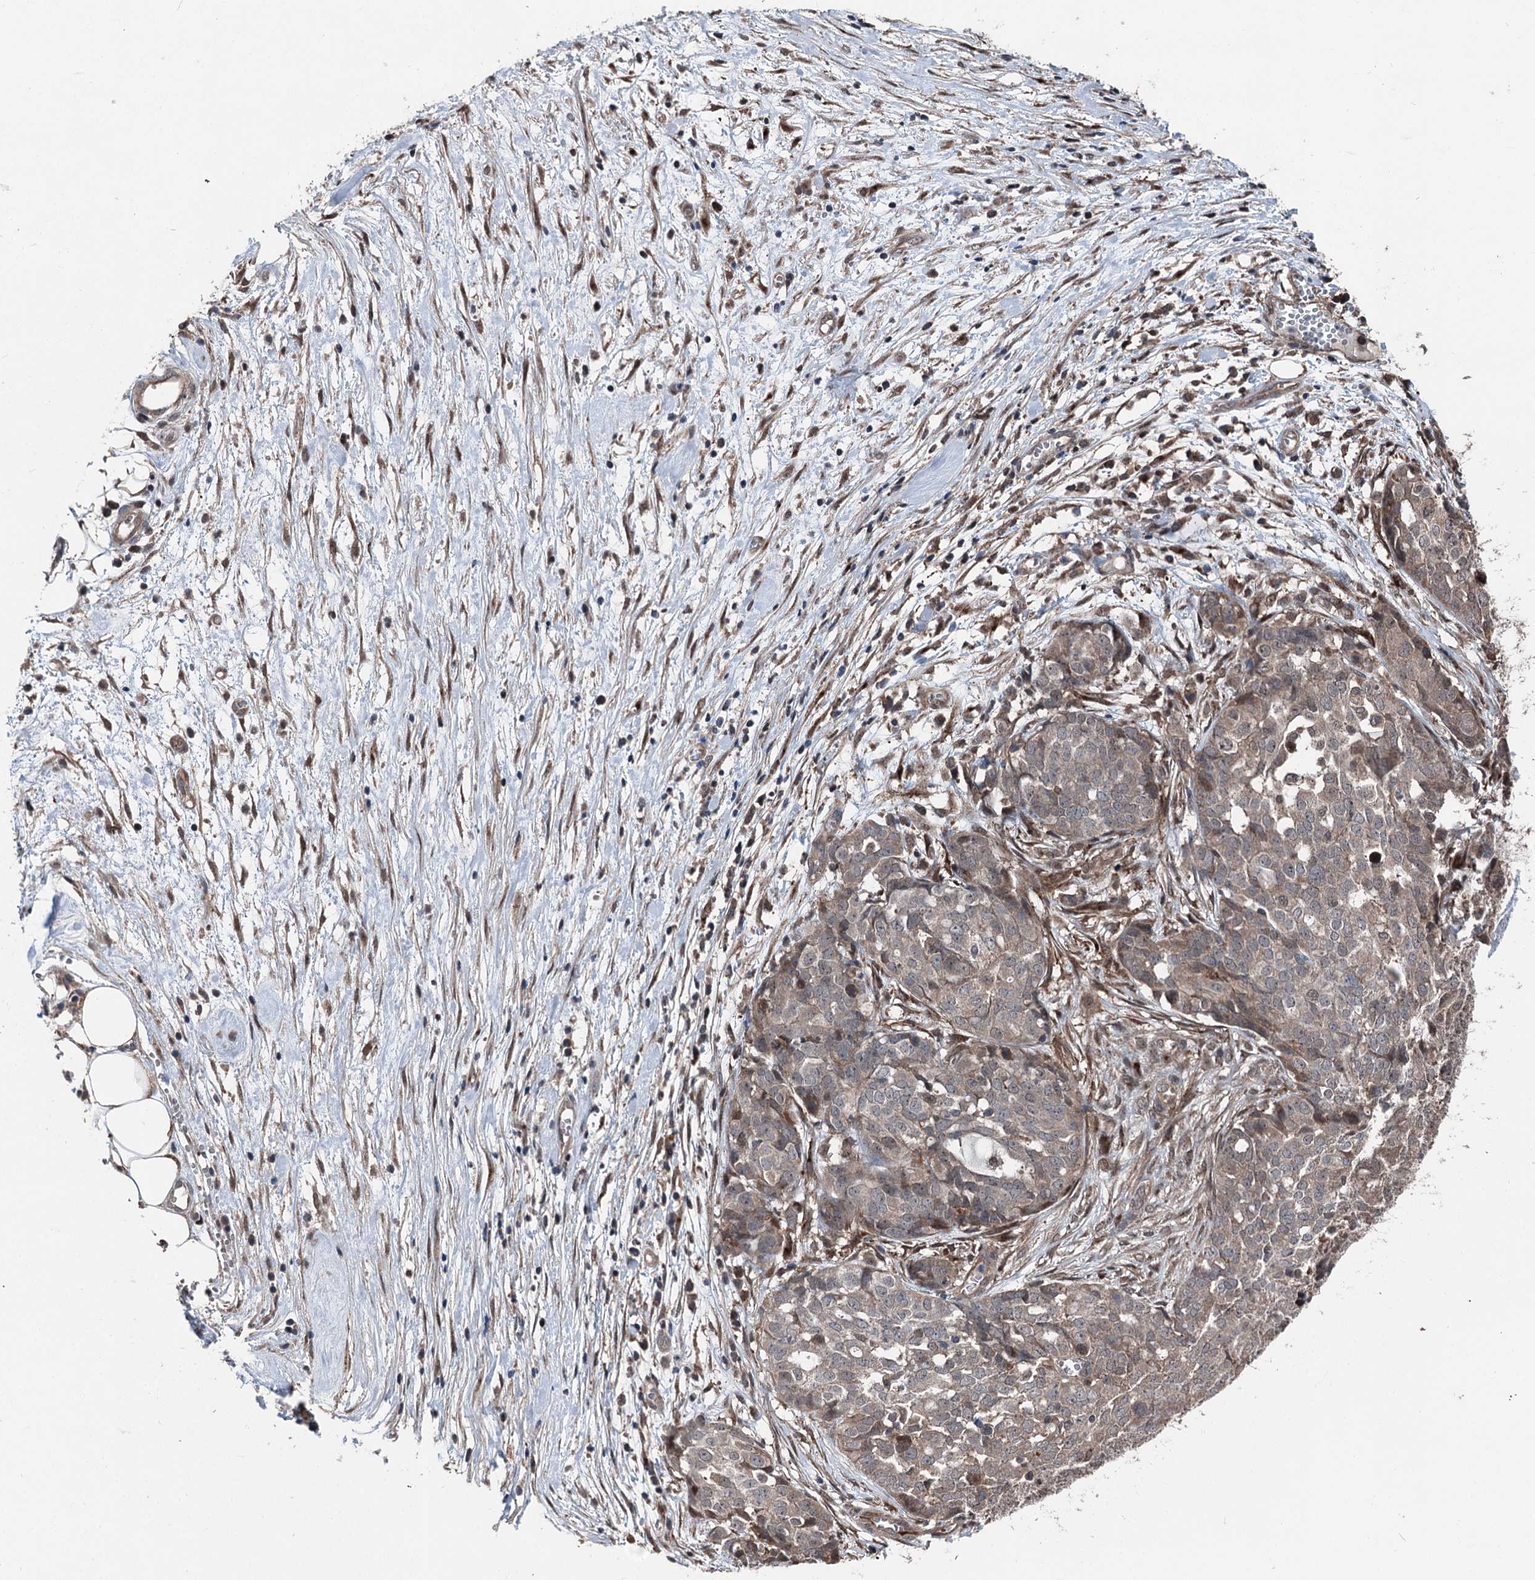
{"staining": {"intensity": "weak", "quantity": ">75%", "location": "cytoplasmic/membranous"}, "tissue": "ovarian cancer", "cell_type": "Tumor cells", "image_type": "cancer", "snomed": [{"axis": "morphology", "description": "Cystadenocarcinoma, serous, NOS"}, {"axis": "topography", "description": "Soft tissue"}, {"axis": "topography", "description": "Ovary"}], "caption": "IHC (DAB (3,3'-diaminobenzidine)) staining of ovarian serous cystadenocarcinoma shows weak cytoplasmic/membranous protein positivity in approximately >75% of tumor cells.", "gene": "PSMD13", "patient": {"sex": "female", "age": 57}}